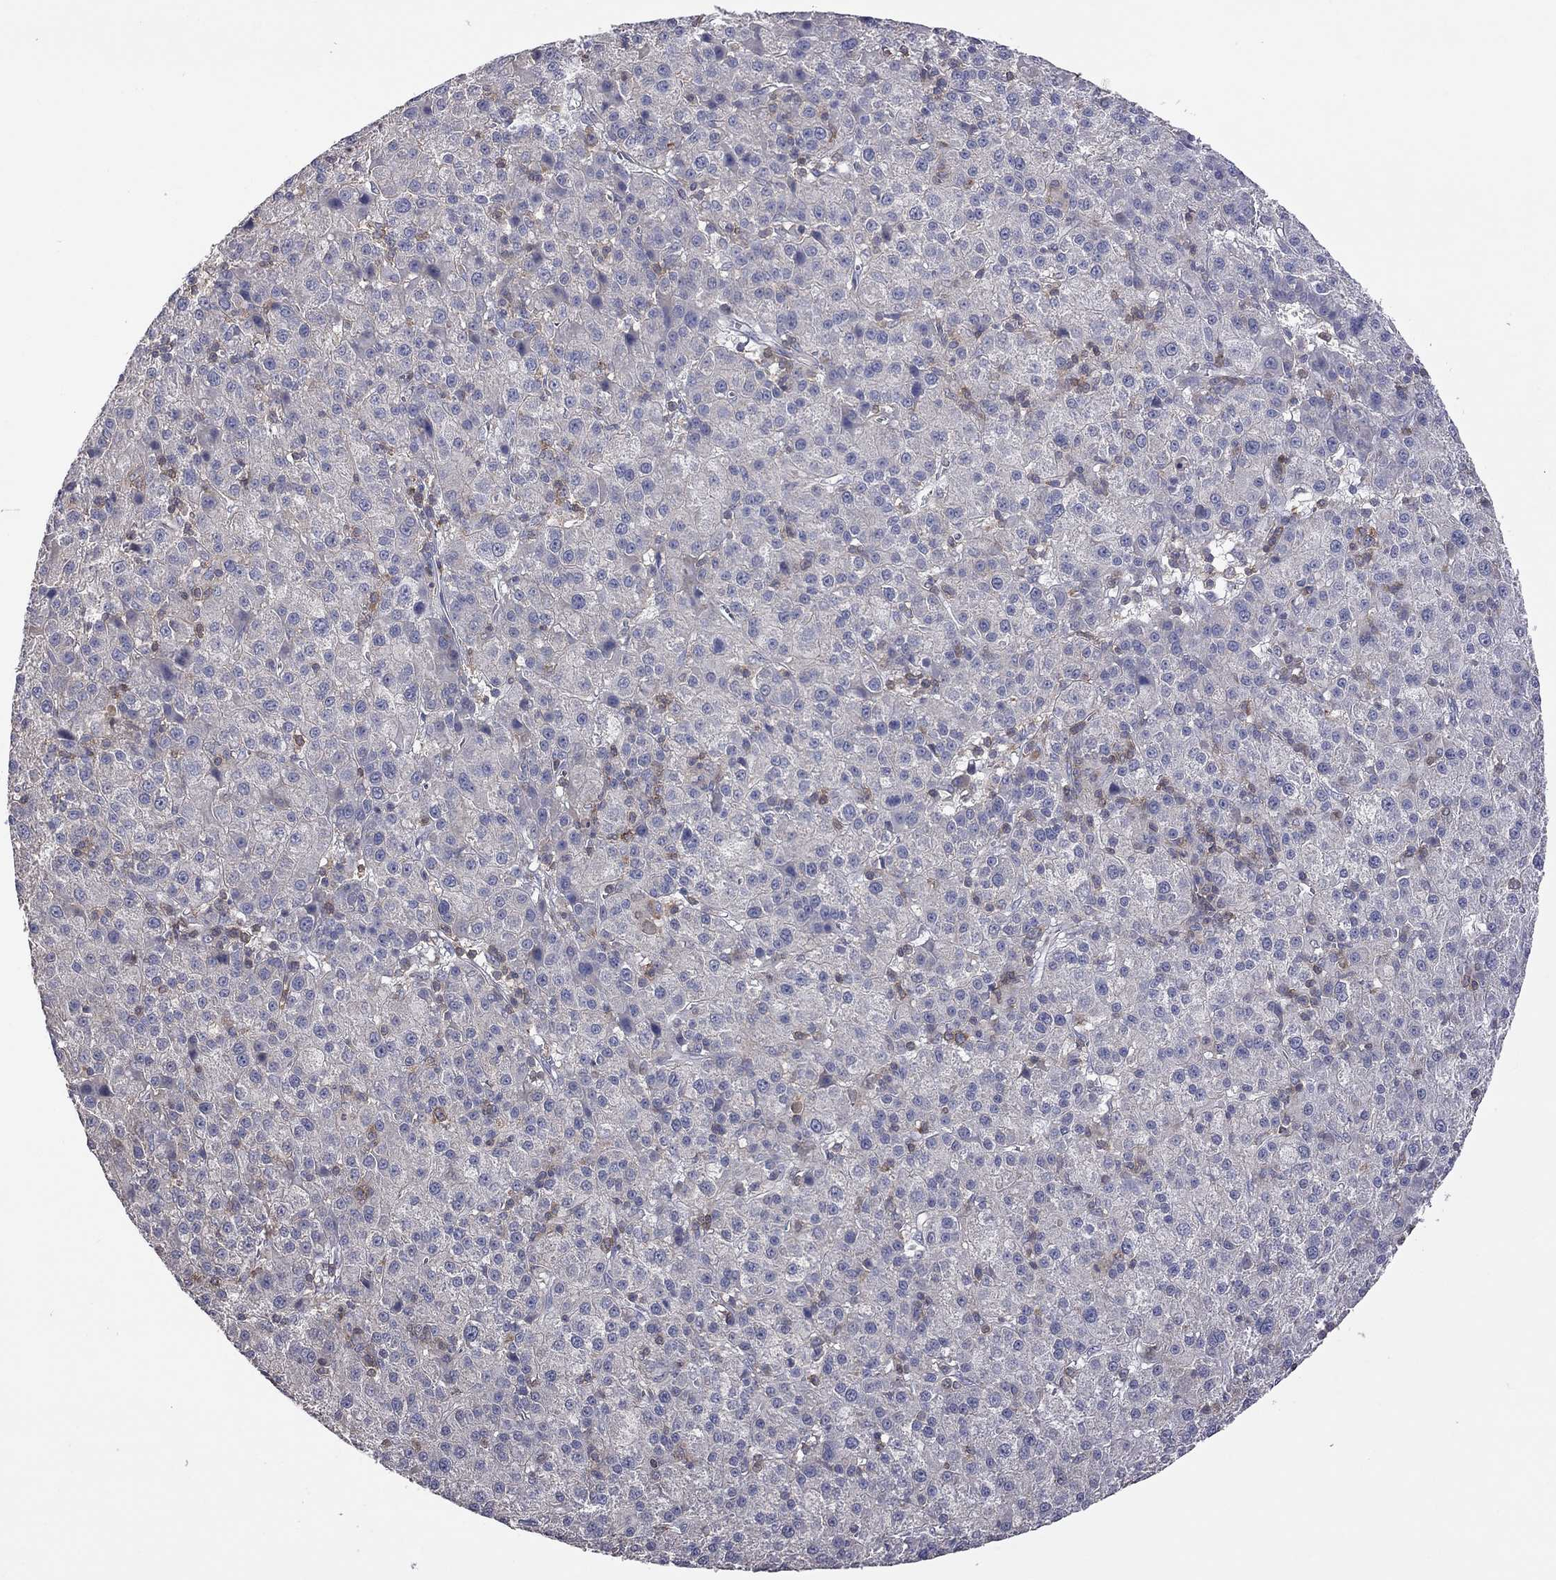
{"staining": {"intensity": "negative", "quantity": "none", "location": "none"}, "tissue": "liver cancer", "cell_type": "Tumor cells", "image_type": "cancer", "snomed": [{"axis": "morphology", "description": "Carcinoma, Hepatocellular, NOS"}, {"axis": "topography", "description": "Liver"}], "caption": "Human liver hepatocellular carcinoma stained for a protein using immunohistochemistry reveals no expression in tumor cells.", "gene": "IPCEF1", "patient": {"sex": "female", "age": 60}}